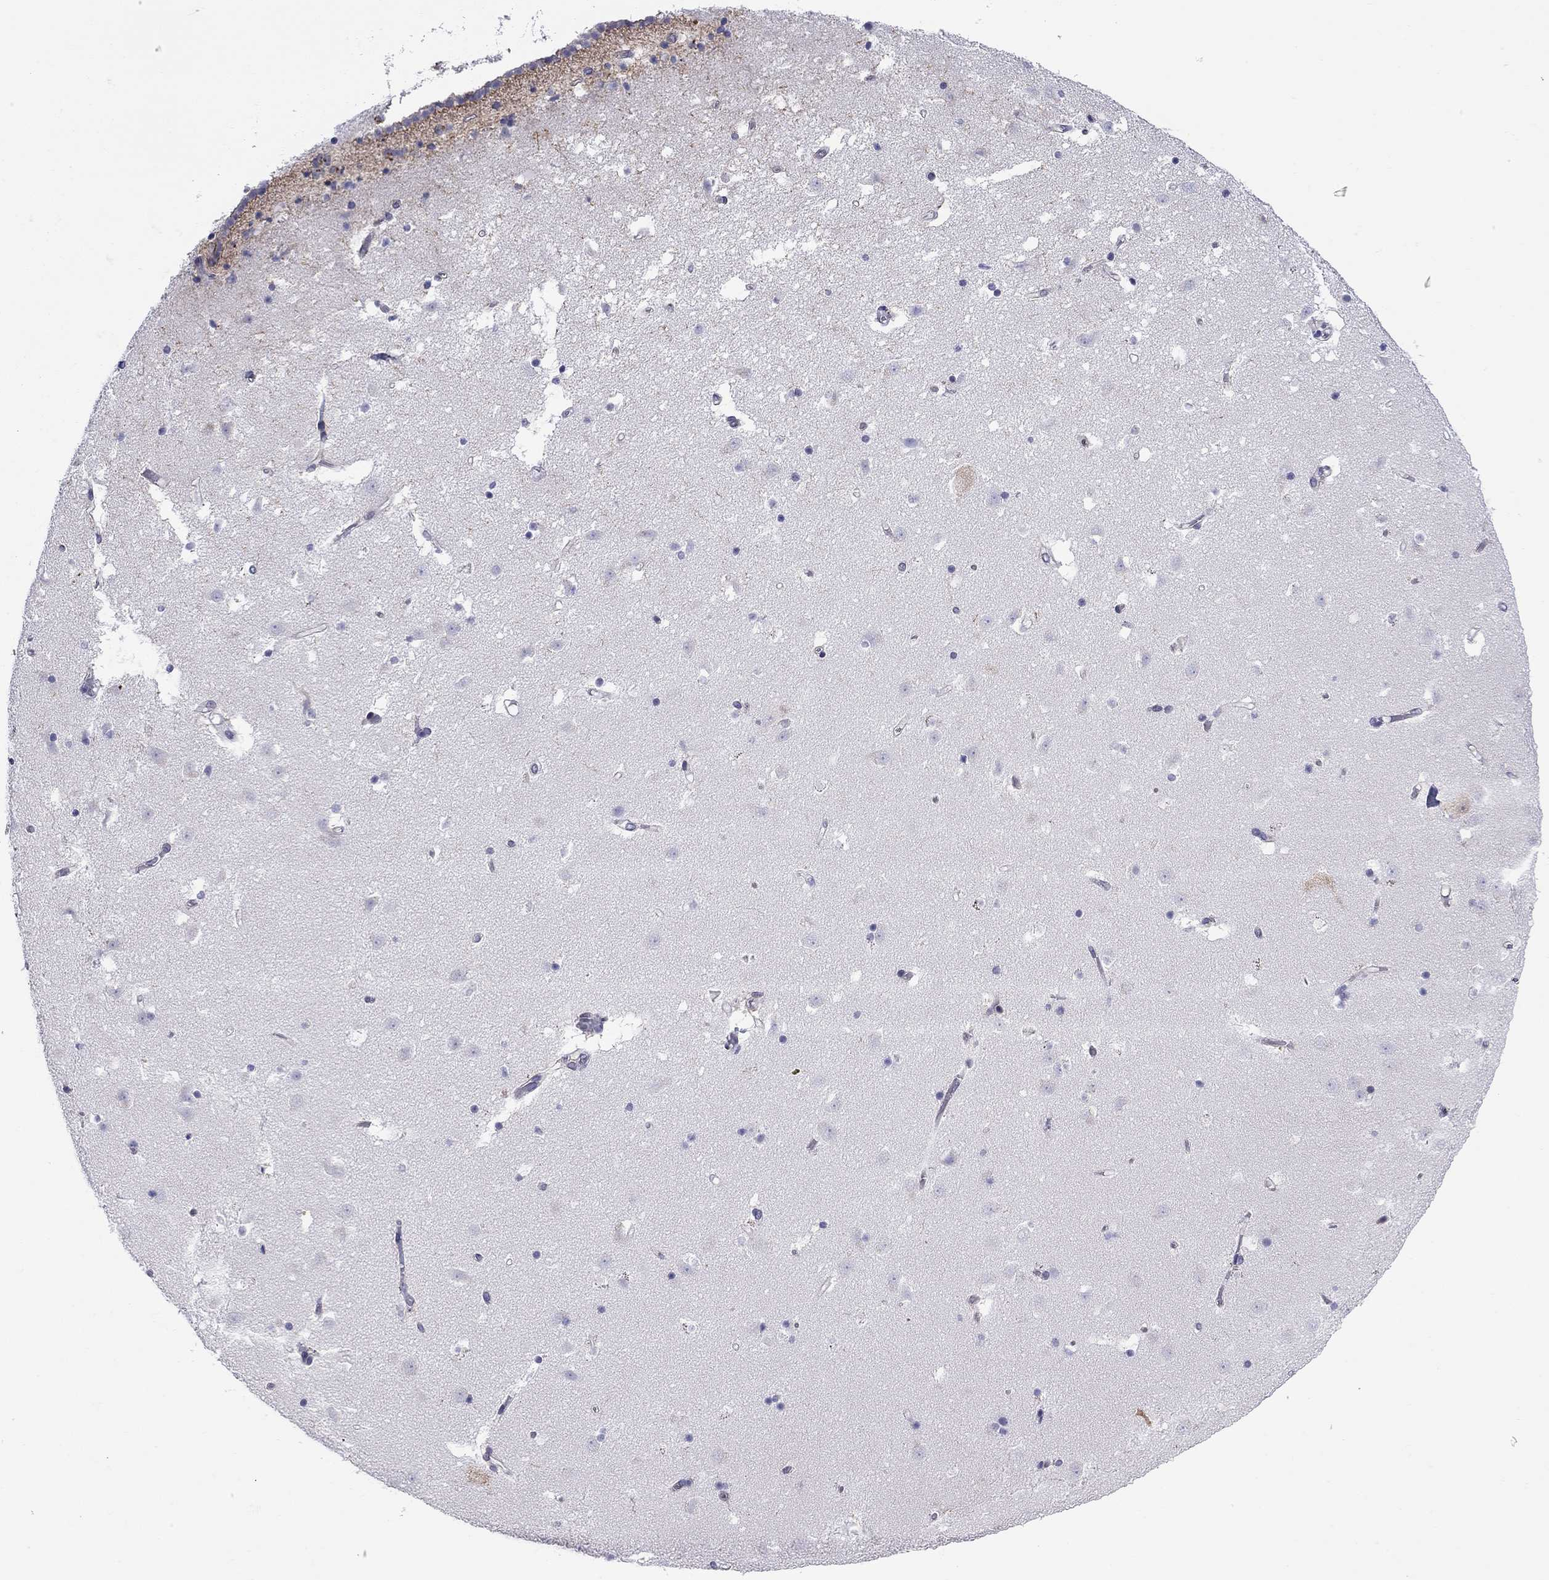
{"staining": {"intensity": "negative", "quantity": "none", "location": "none"}, "tissue": "caudate", "cell_type": "Glial cells", "image_type": "normal", "snomed": [{"axis": "morphology", "description": "Normal tissue, NOS"}, {"axis": "topography", "description": "Lateral ventricle wall"}], "caption": "This is an immunohistochemistry photomicrograph of benign human caudate. There is no staining in glial cells.", "gene": "SLC46A2", "patient": {"sex": "female", "age": 42}}